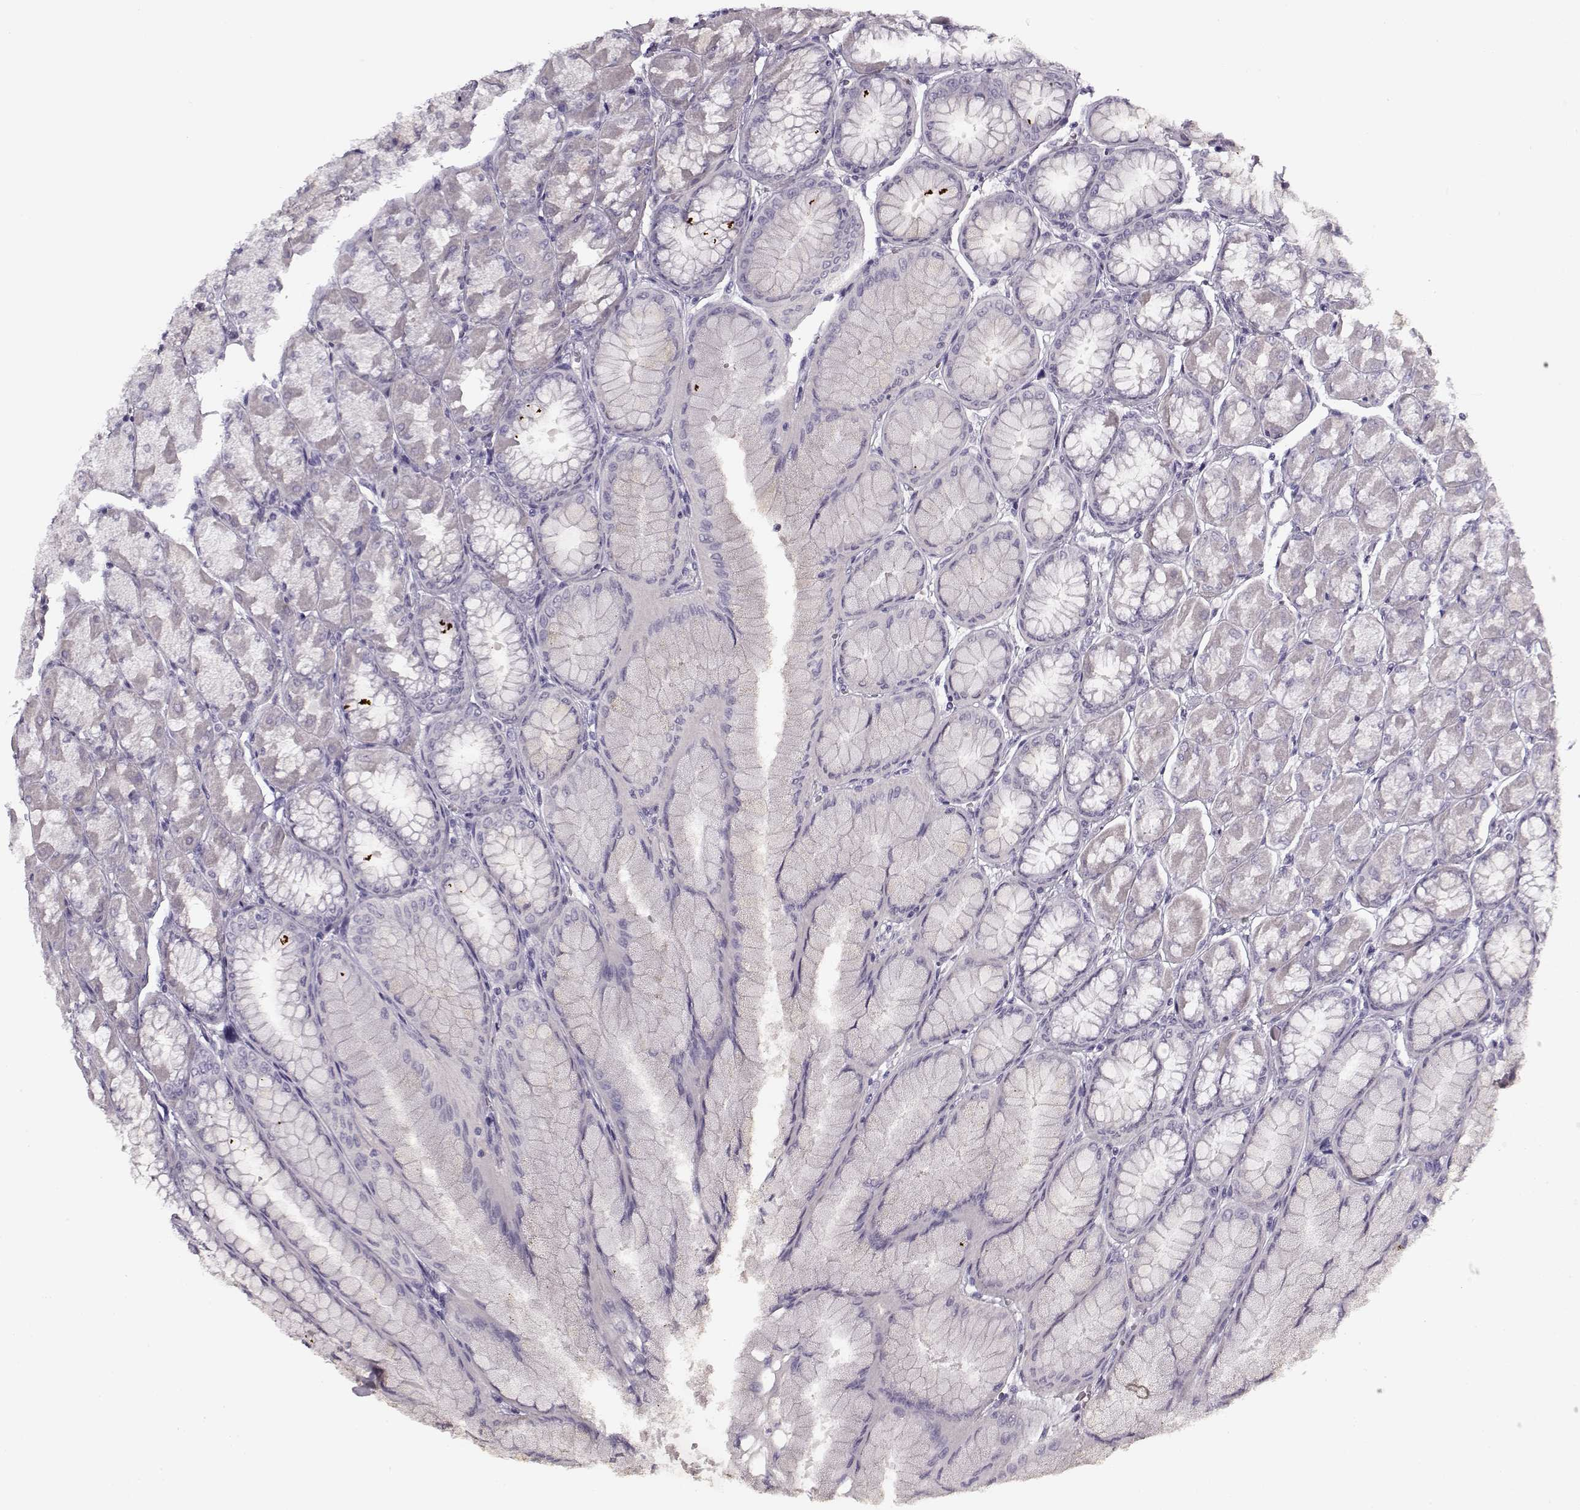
{"staining": {"intensity": "negative", "quantity": "none", "location": "none"}, "tissue": "stomach", "cell_type": "Glandular cells", "image_type": "normal", "snomed": [{"axis": "morphology", "description": "Normal tissue, NOS"}, {"axis": "topography", "description": "Stomach, upper"}], "caption": "Human stomach stained for a protein using immunohistochemistry (IHC) reveals no staining in glandular cells.", "gene": "PNMT", "patient": {"sex": "male", "age": 60}}